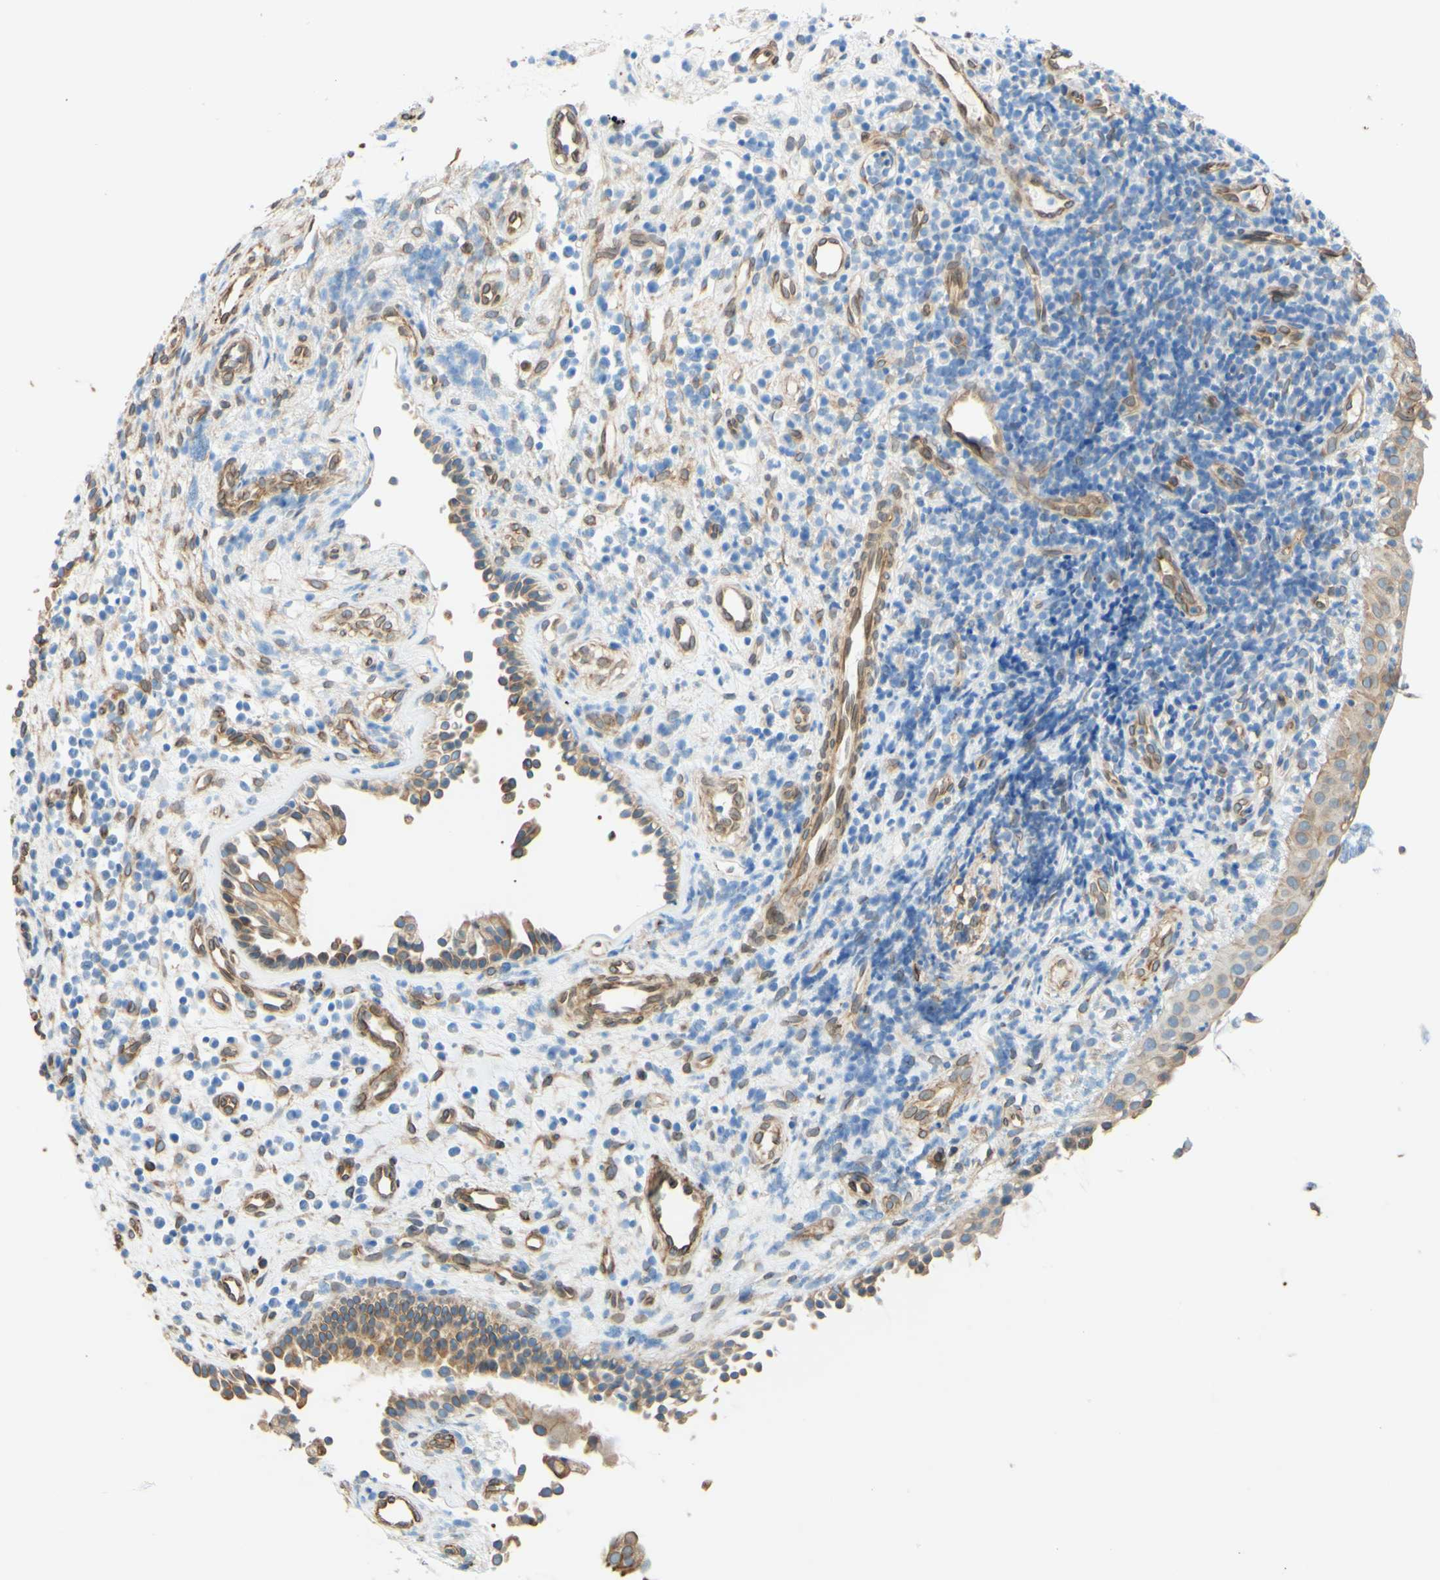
{"staining": {"intensity": "moderate", "quantity": "25%-75%", "location": "cytoplasmic/membranous"}, "tissue": "nasopharynx", "cell_type": "Respiratory epithelial cells", "image_type": "normal", "snomed": [{"axis": "morphology", "description": "Normal tissue, NOS"}, {"axis": "topography", "description": "Nasopharynx"}], "caption": "Immunohistochemistry (IHC) histopathology image of normal human nasopharynx stained for a protein (brown), which displays medium levels of moderate cytoplasmic/membranous staining in approximately 25%-75% of respiratory epithelial cells.", "gene": "ENDOD1", "patient": {"sex": "female", "age": 51}}